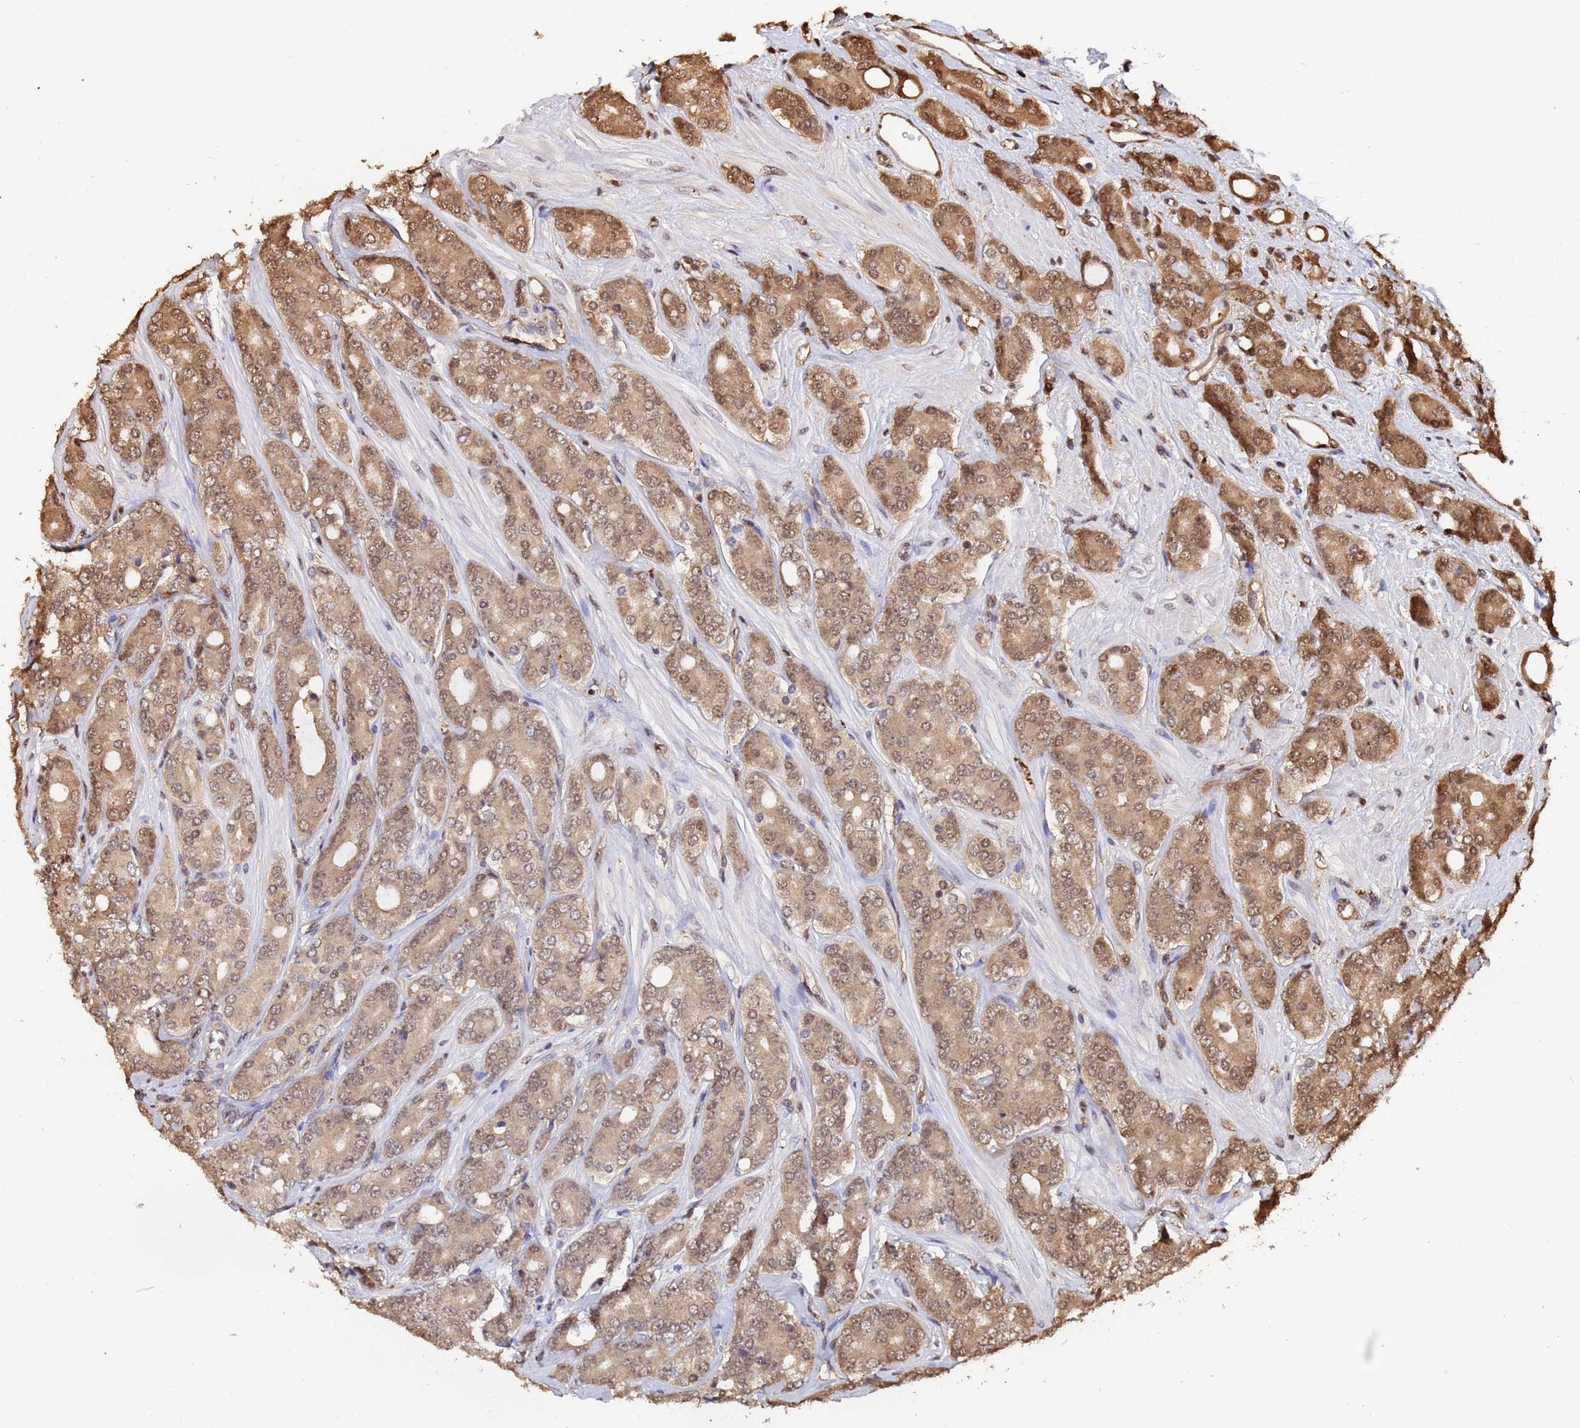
{"staining": {"intensity": "moderate", "quantity": ">75%", "location": "cytoplasmic/membranous,nuclear"}, "tissue": "prostate cancer", "cell_type": "Tumor cells", "image_type": "cancer", "snomed": [{"axis": "morphology", "description": "Adenocarcinoma, High grade"}, {"axis": "topography", "description": "Prostate"}], "caption": "Adenocarcinoma (high-grade) (prostate) stained with DAB immunohistochemistry shows medium levels of moderate cytoplasmic/membranous and nuclear expression in about >75% of tumor cells.", "gene": "SUMO4", "patient": {"sex": "male", "age": 62}}